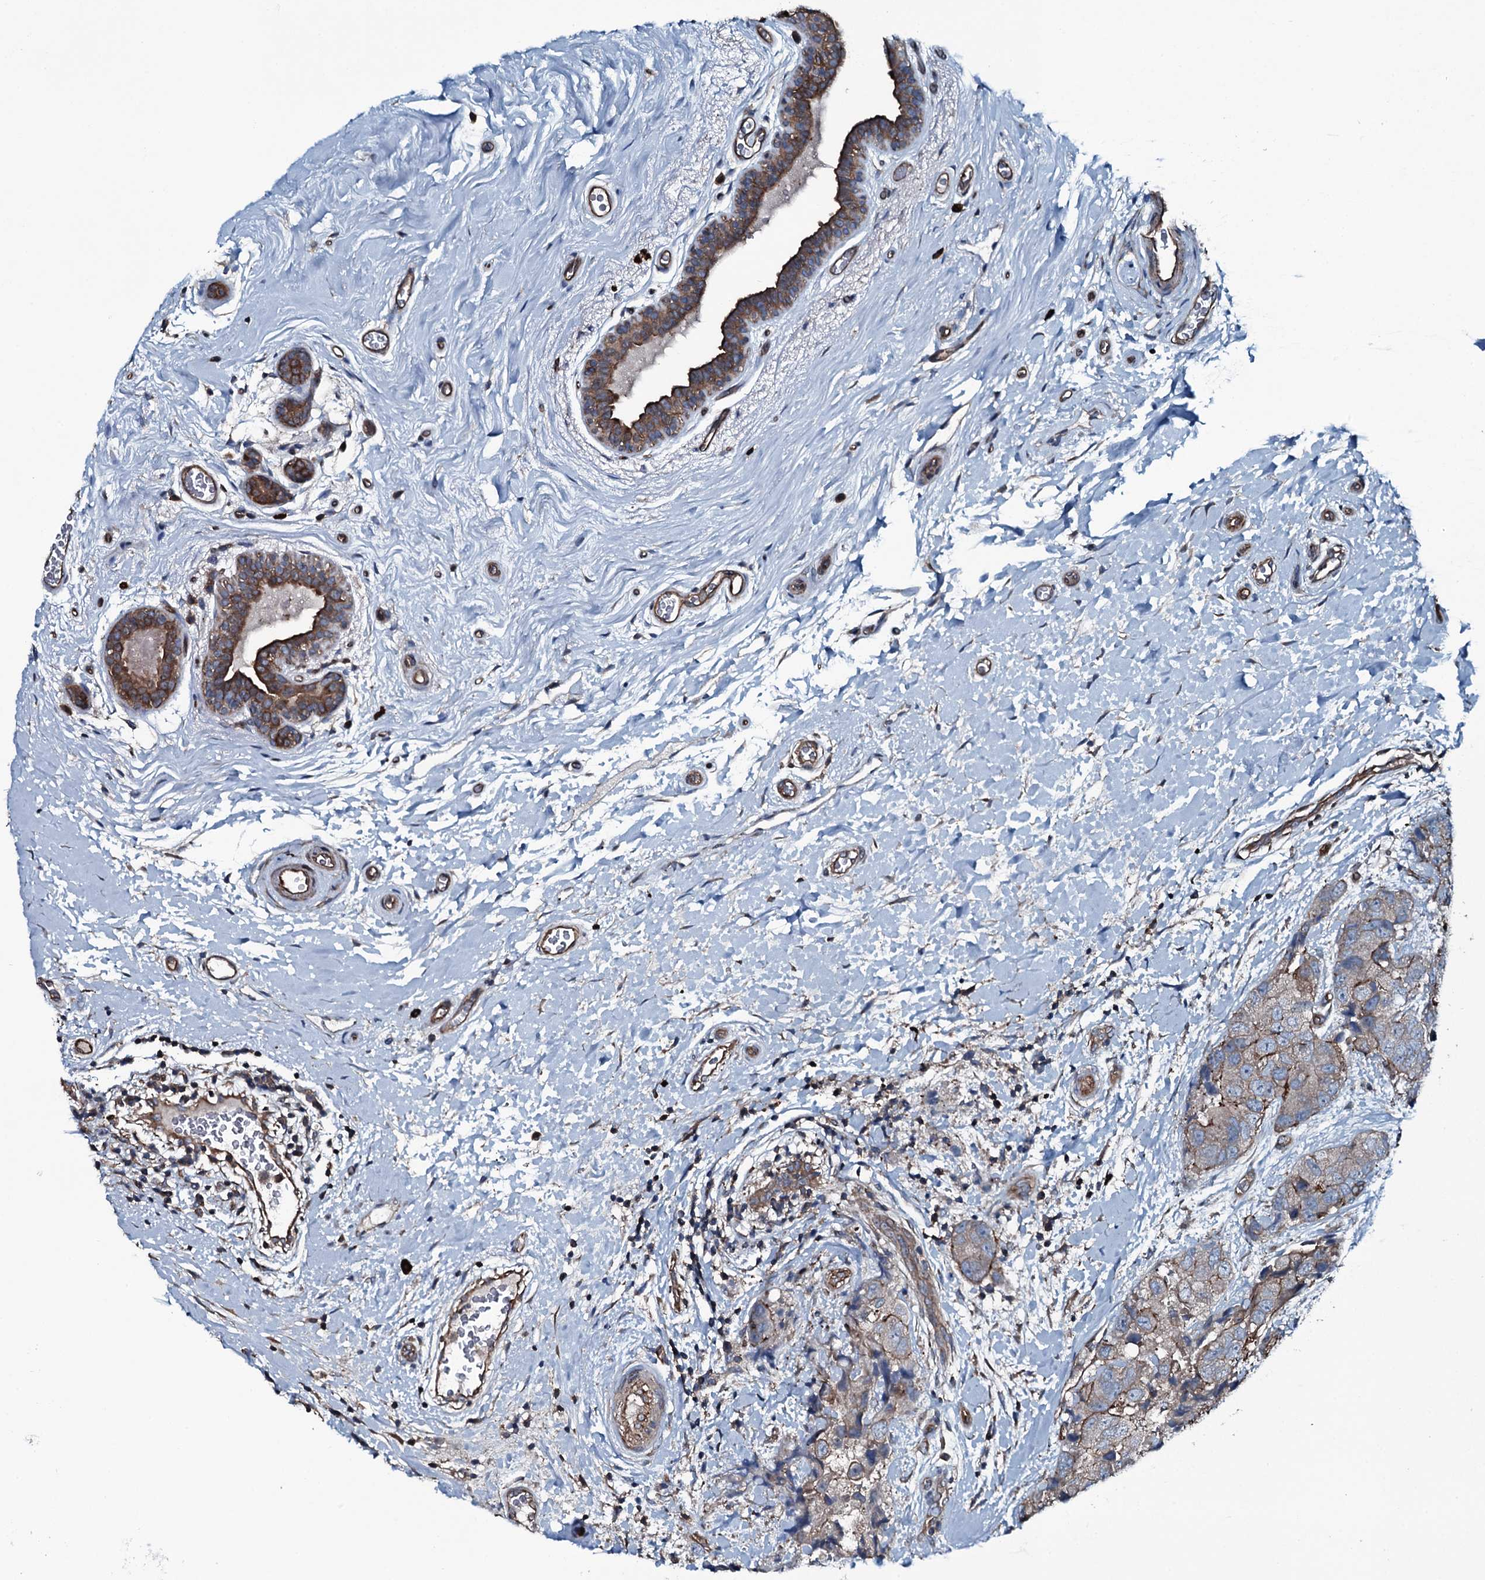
{"staining": {"intensity": "moderate", "quantity": "<25%", "location": "cytoplasmic/membranous"}, "tissue": "breast cancer", "cell_type": "Tumor cells", "image_type": "cancer", "snomed": [{"axis": "morphology", "description": "Duct carcinoma"}, {"axis": "topography", "description": "Breast"}], "caption": "This histopathology image exhibits IHC staining of breast cancer (infiltrating ductal carcinoma), with low moderate cytoplasmic/membranous staining in about <25% of tumor cells.", "gene": "SLC25A38", "patient": {"sex": "female", "age": 62}}